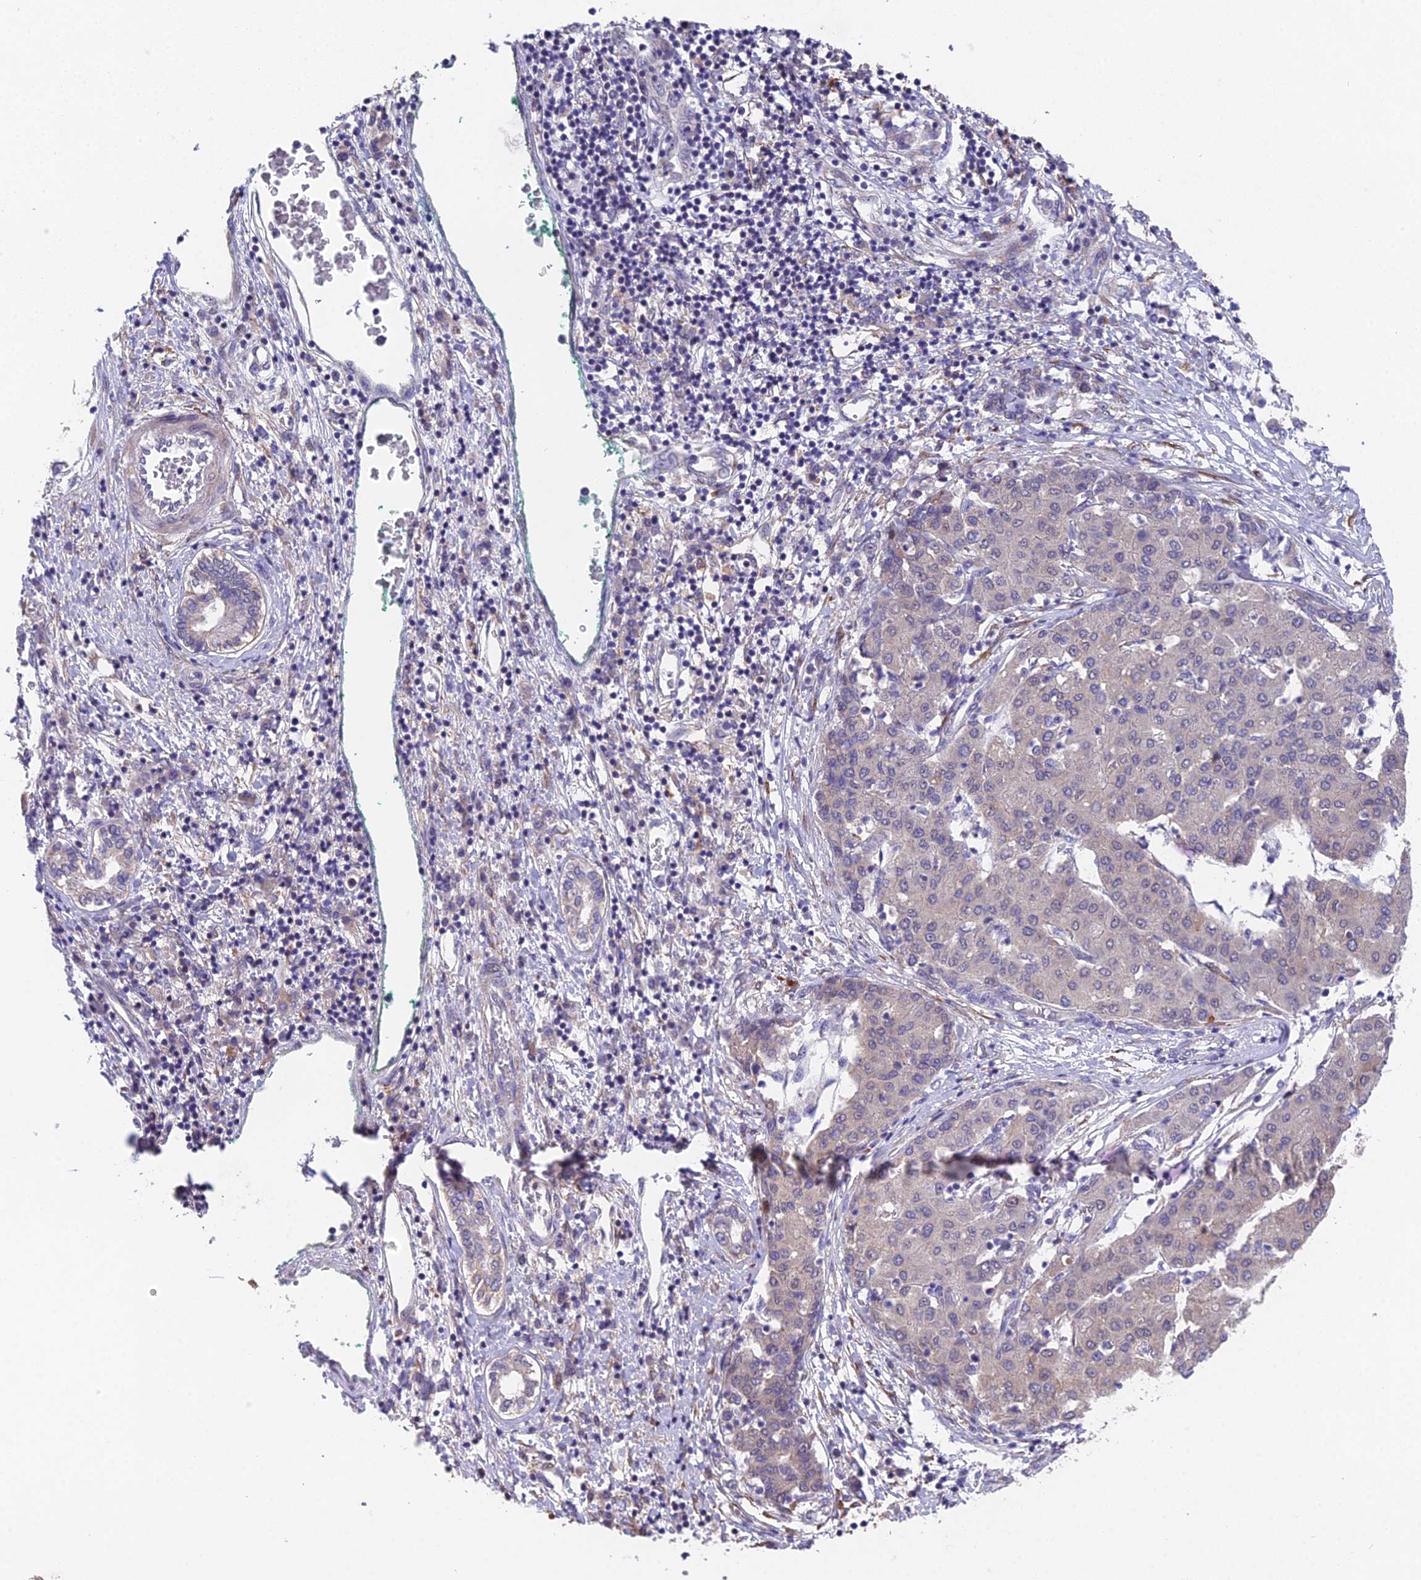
{"staining": {"intensity": "negative", "quantity": "none", "location": "none"}, "tissue": "liver cancer", "cell_type": "Tumor cells", "image_type": "cancer", "snomed": [{"axis": "morphology", "description": "Carcinoma, Hepatocellular, NOS"}, {"axis": "topography", "description": "Liver"}], "caption": "Histopathology image shows no significant protein positivity in tumor cells of liver hepatocellular carcinoma.", "gene": "PUS10", "patient": {"sex": "male", "age": 65}}